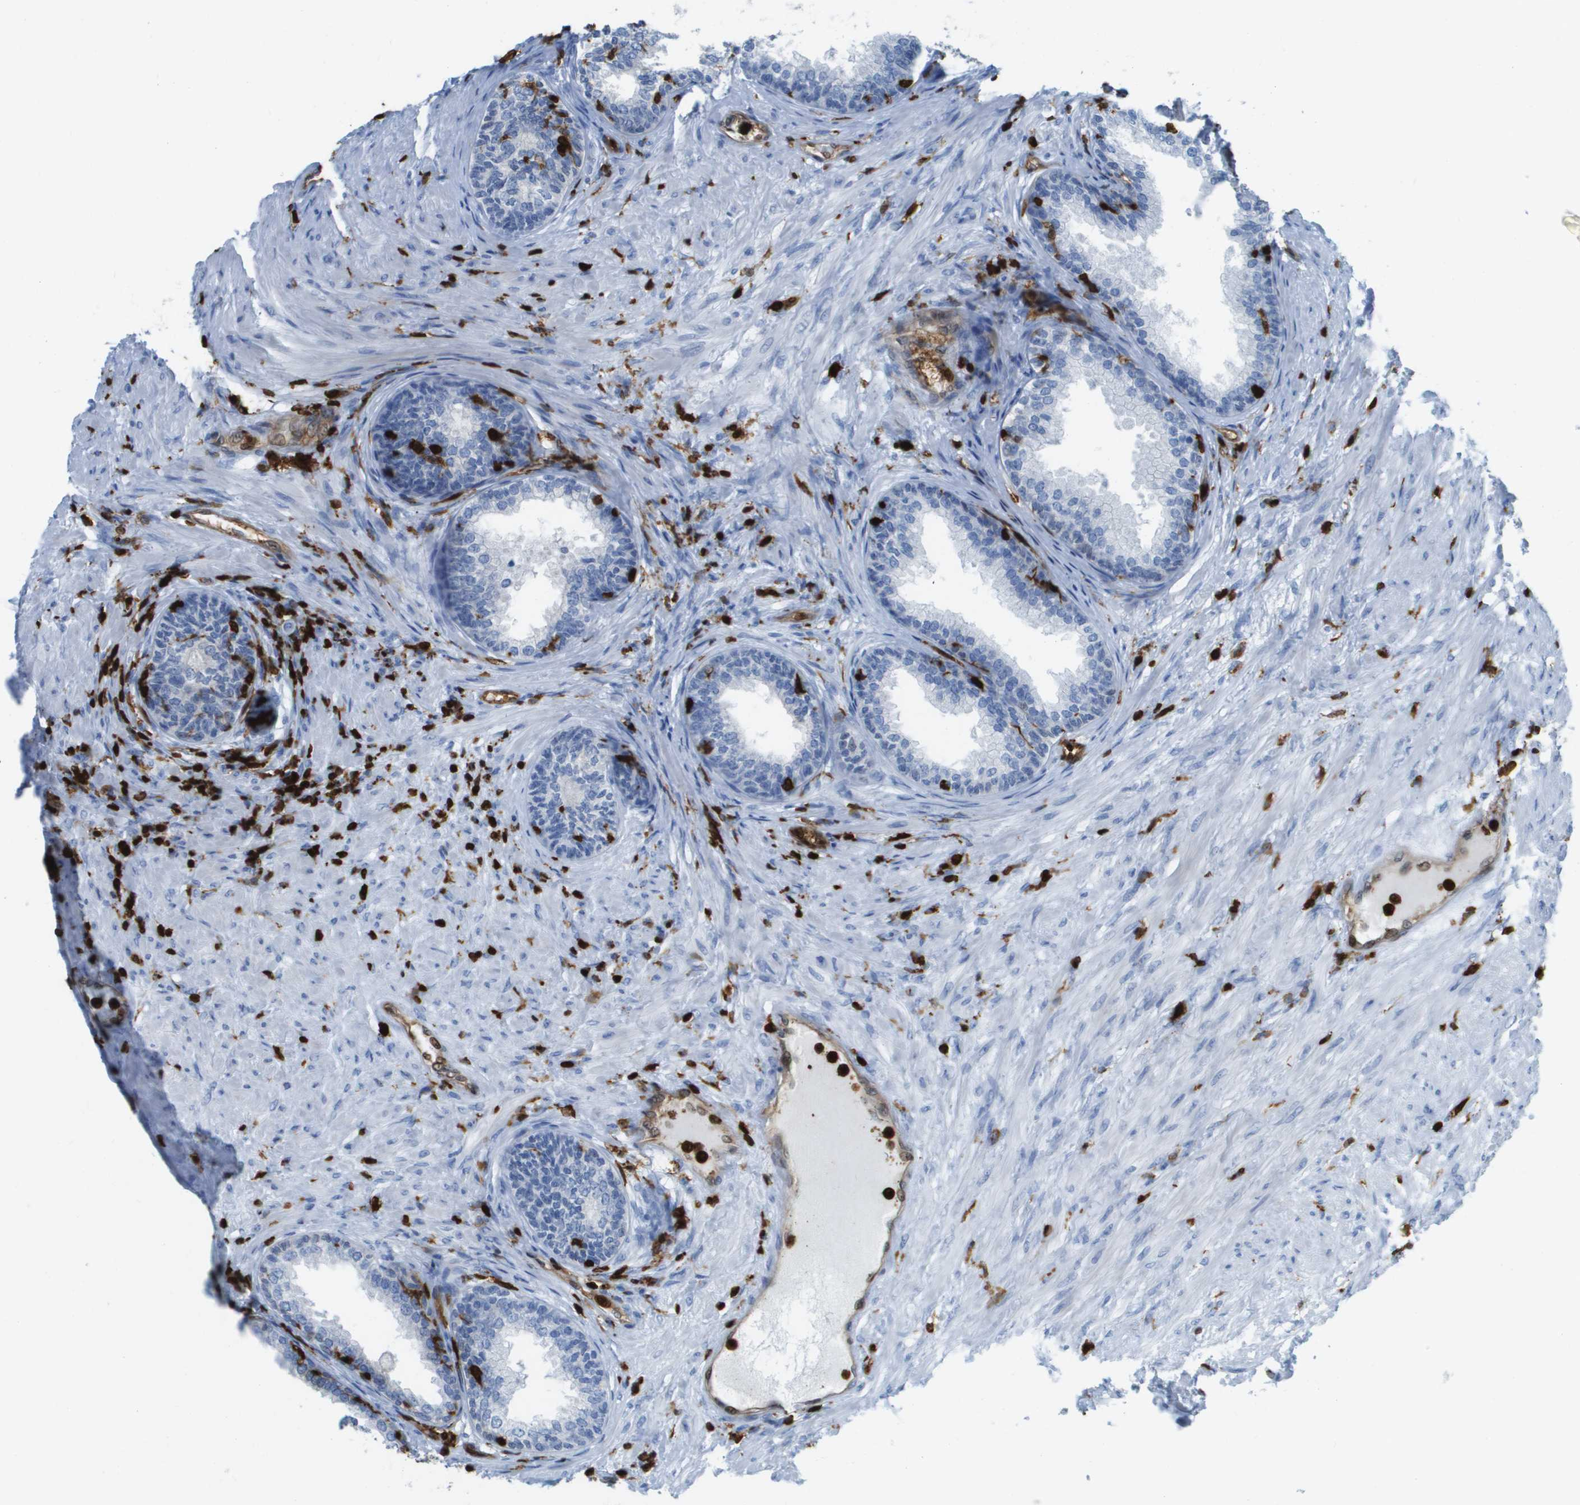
{"staining": {"intensity": "negative", "quantity": "none", "location": "none"}, "tissue": "prostate", "cell_type": "Glandular cells", "image_type": "normal", "snomed": [{"axis": "morphology", "description": "Normal tissue, NOS"}, {"axis": "topography", "description": "Prostate"}], "caption": "Human prostate stained for a protein using IHC exhibits no positivity in glandular cells.", "gene": "DOCK5", "patient": {"sex": "male", "age": 76}}